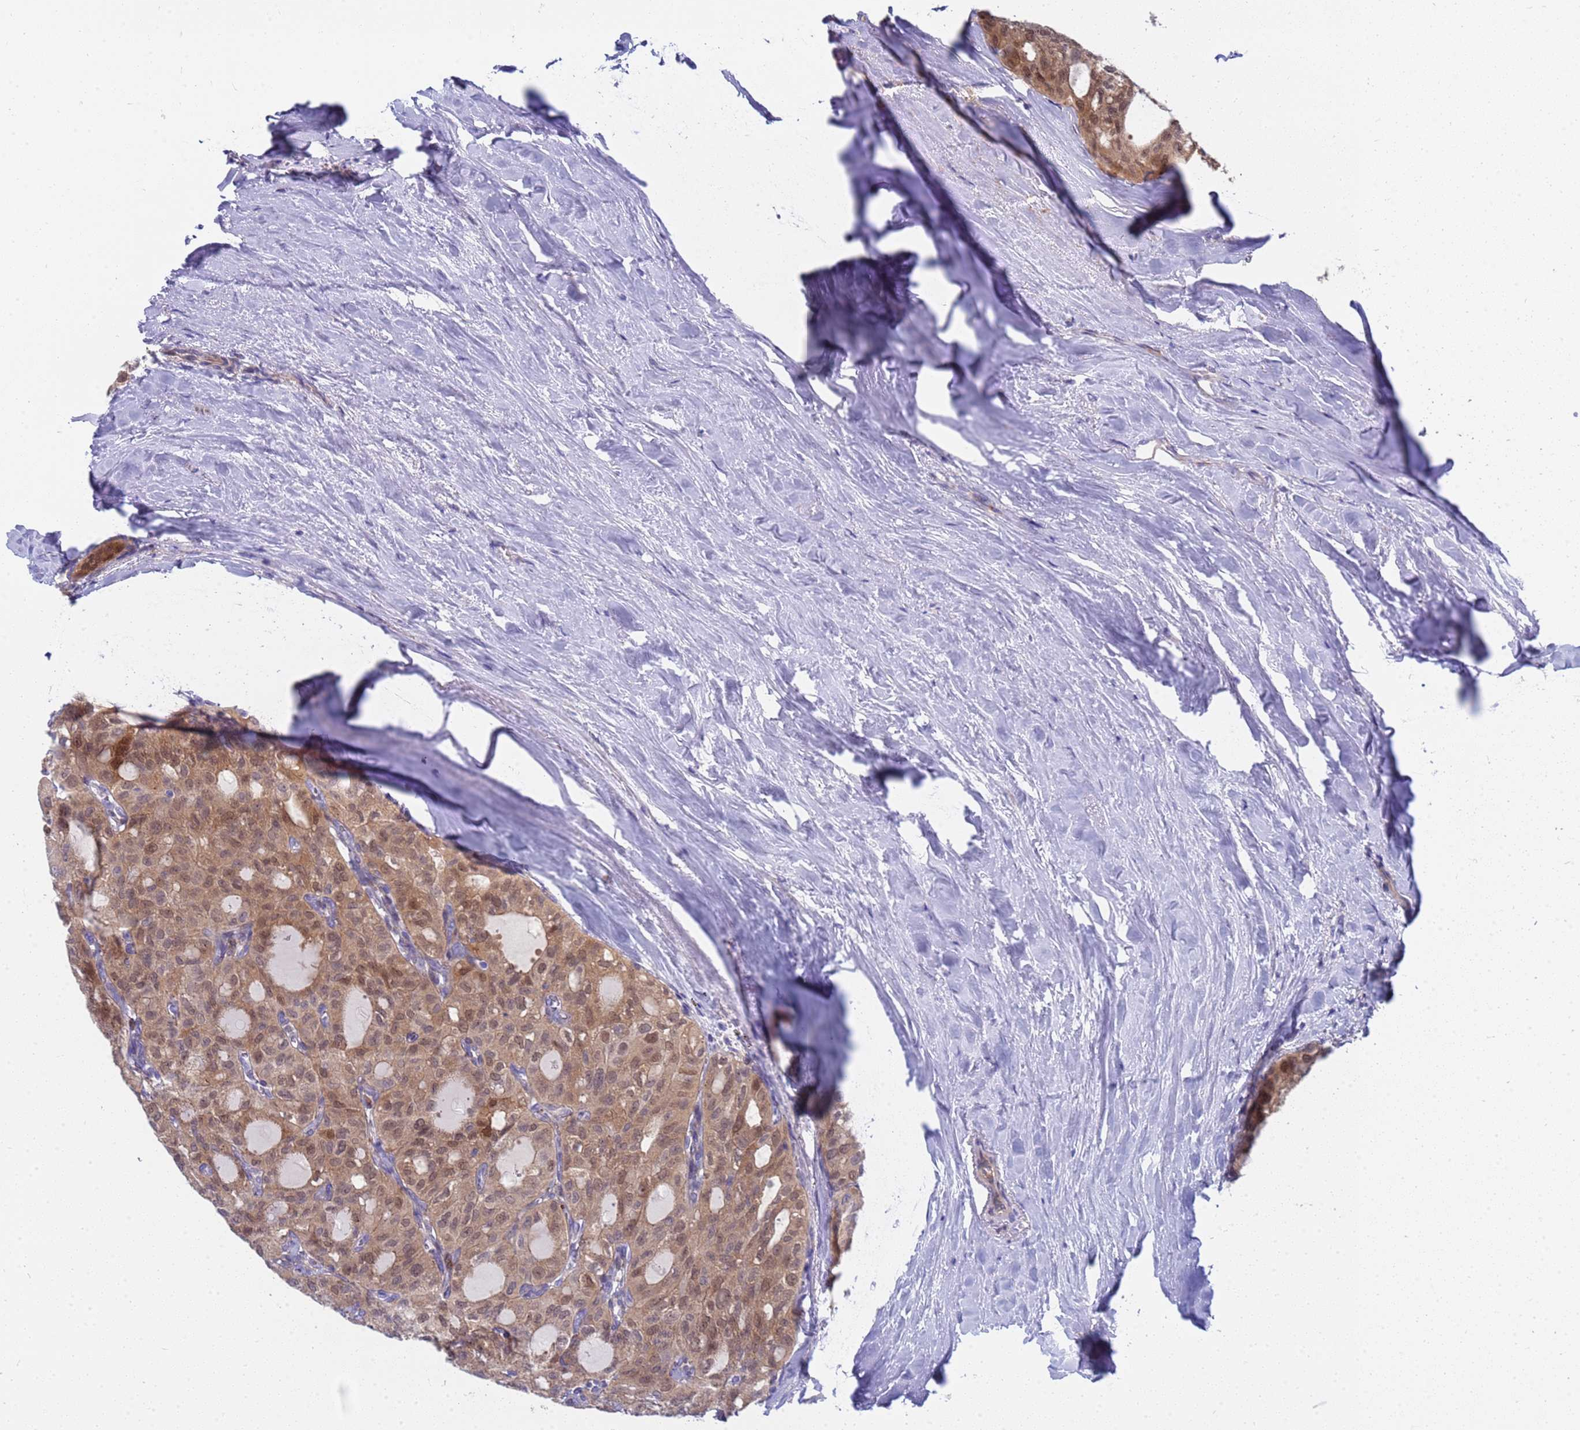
{"staining": {"intensity": "moderate", "quantity": ">75%", "location": "cytoplasmic/membranous,nuclear"}, "tissue": "thyroid cancer", "cell_type": "Tumor cells", "image_type": "cancer", "snomed": [{"axis": "morphology", "description": "Follicular adenoma carcinoma, NOS"}, {"axis": "topography", "description": "Thyroid gland"}], "caption": "Tumor cells reveal moderate cytoplasmic/membranous and nuclear positivity in about >75% of cells in thyroid follicular adenoma carcinoma. The protein of interest is stained brown, and the nuclei are stained in blue (DAB (3,3'-diaminobenzidine) IHC with brightfield microscopy, high magnification).", "gene": "ENOSF1", "patient": {"sex": "male", "age": 75}}